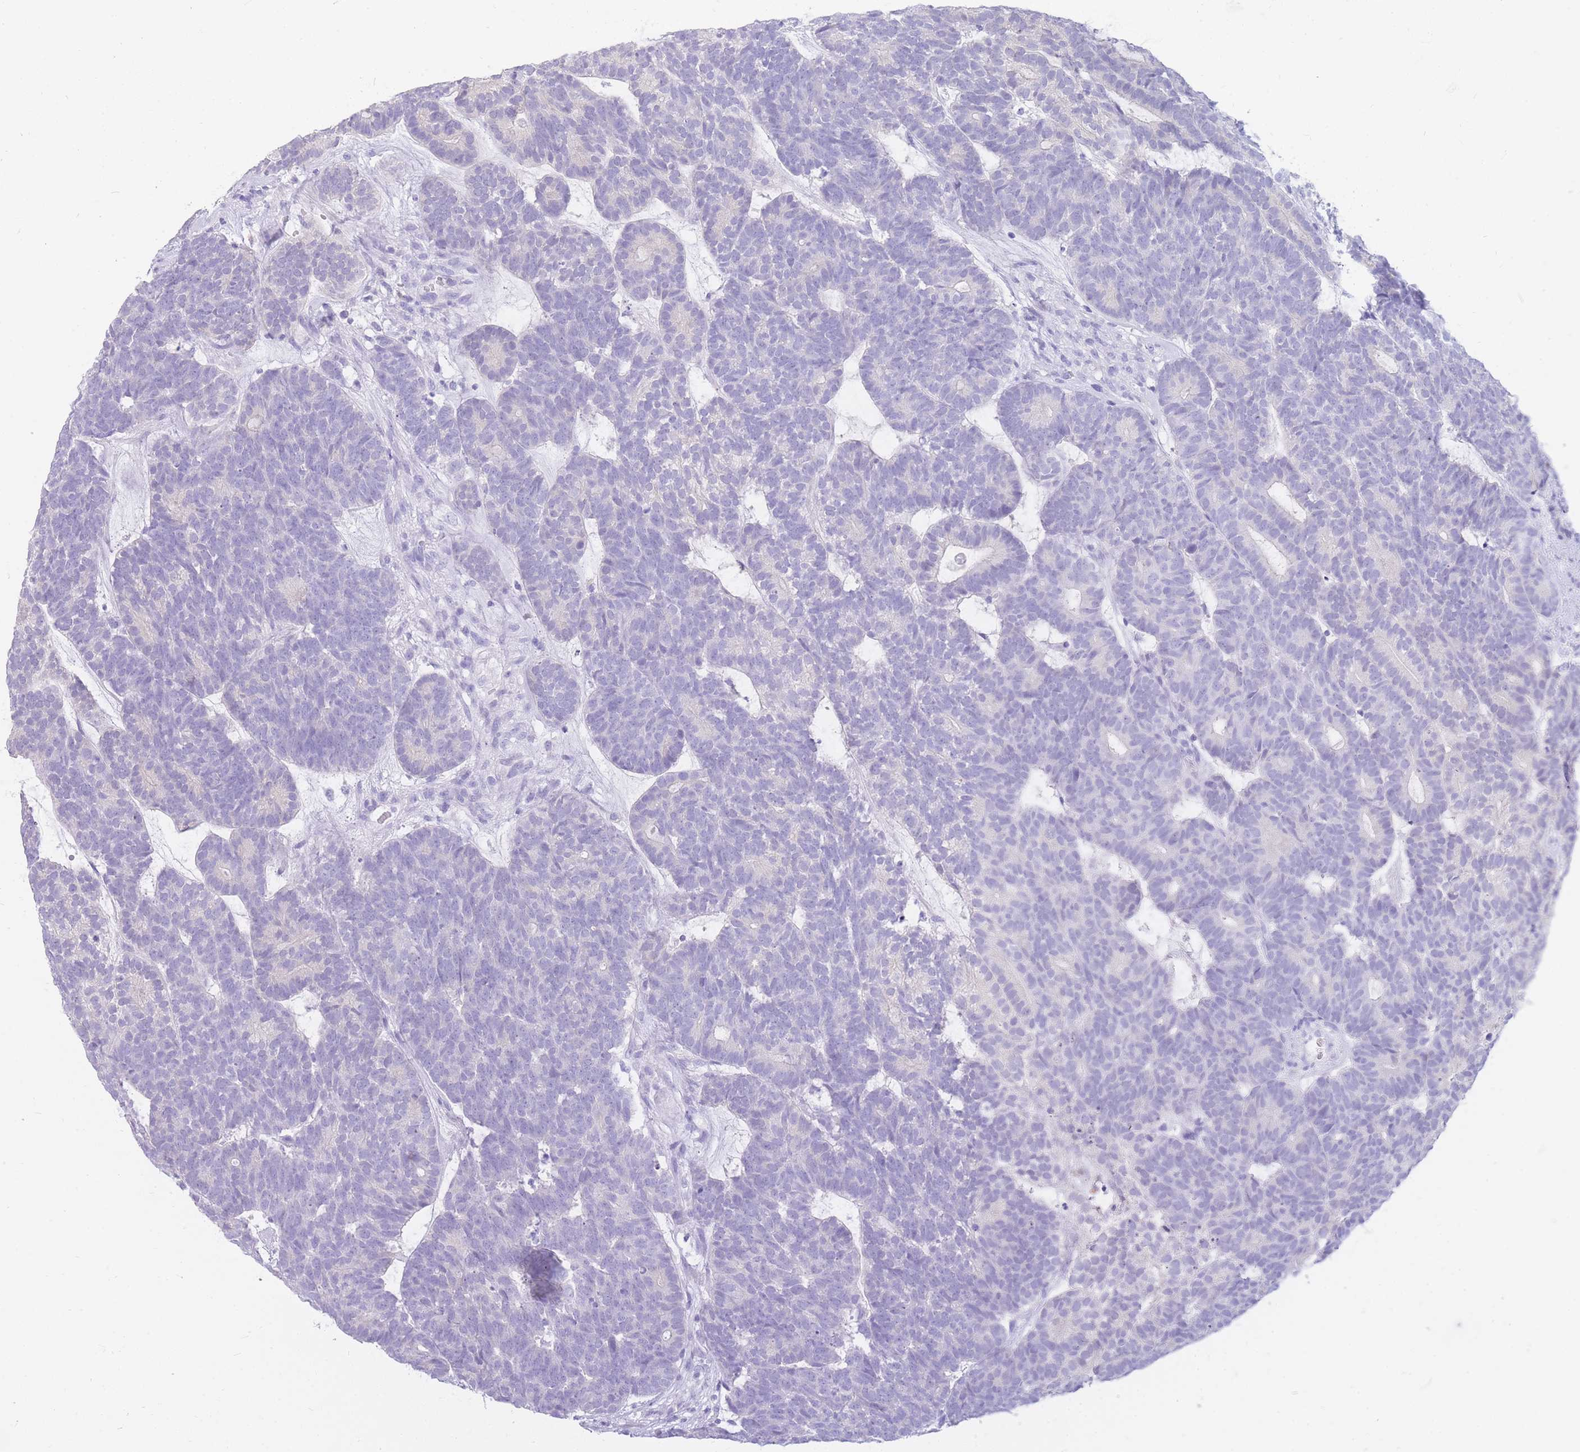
{"staining": {"intensity": "negative", "quantity": "none", "location": "none"}, "tissue": "head and neck cancer", "cell_type": "Tumor cells", "image_type": "cancer", "snomed": [{"axis": "morphology", "description": "Adenocarcinoma, NOS"}, {"axis": "topography", "description": "Head-Neck"}], "caption": "Immunohistochemistry of head and neck adenocarcinoma displays no positivity in tumor cells. (DAB (3,3'-diaminobenzidine) IHC visualized using brightfield microscopy, high magnification).", "gene": "TPSAB1", "patient": {"sex": "female", "age": 81}}